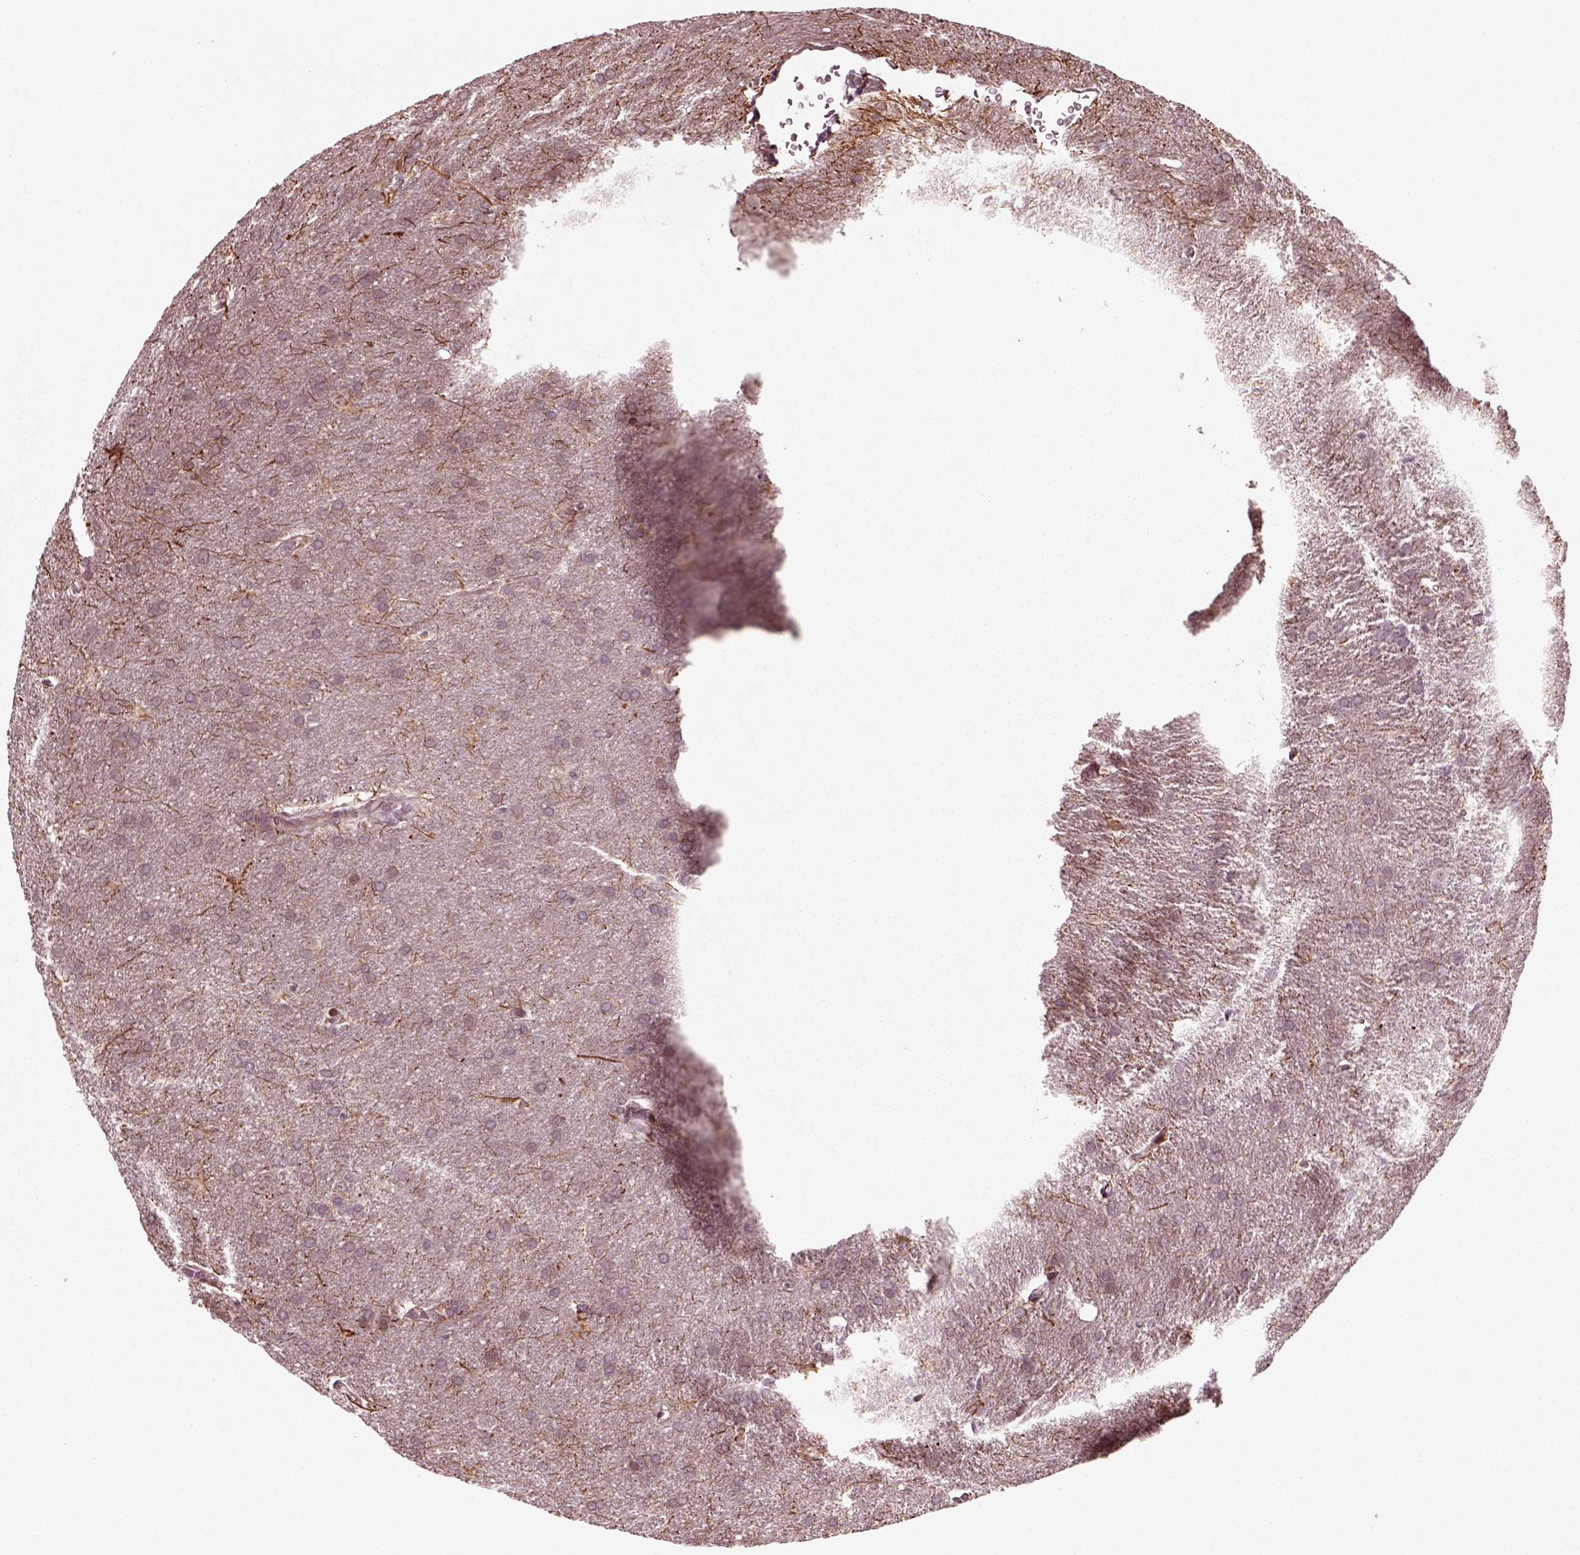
{"staining": {"intensity": "negative", "quantity": "none", "location": "none"}, "tissue": "glioma", "cell_type": "Tumor cells", "image_type": "cancer", "snomed": [{"axis": "morphology", "description": "Glioma, malignant, Low grade"}, {"axis": "topography", "description": "Brain"}], "caption": "This is an IHC photomicrograph of glioma. There is no staining in tumor cells.", "gene": "CDC14A", "patient": {"sex": "female", "age": 32}}